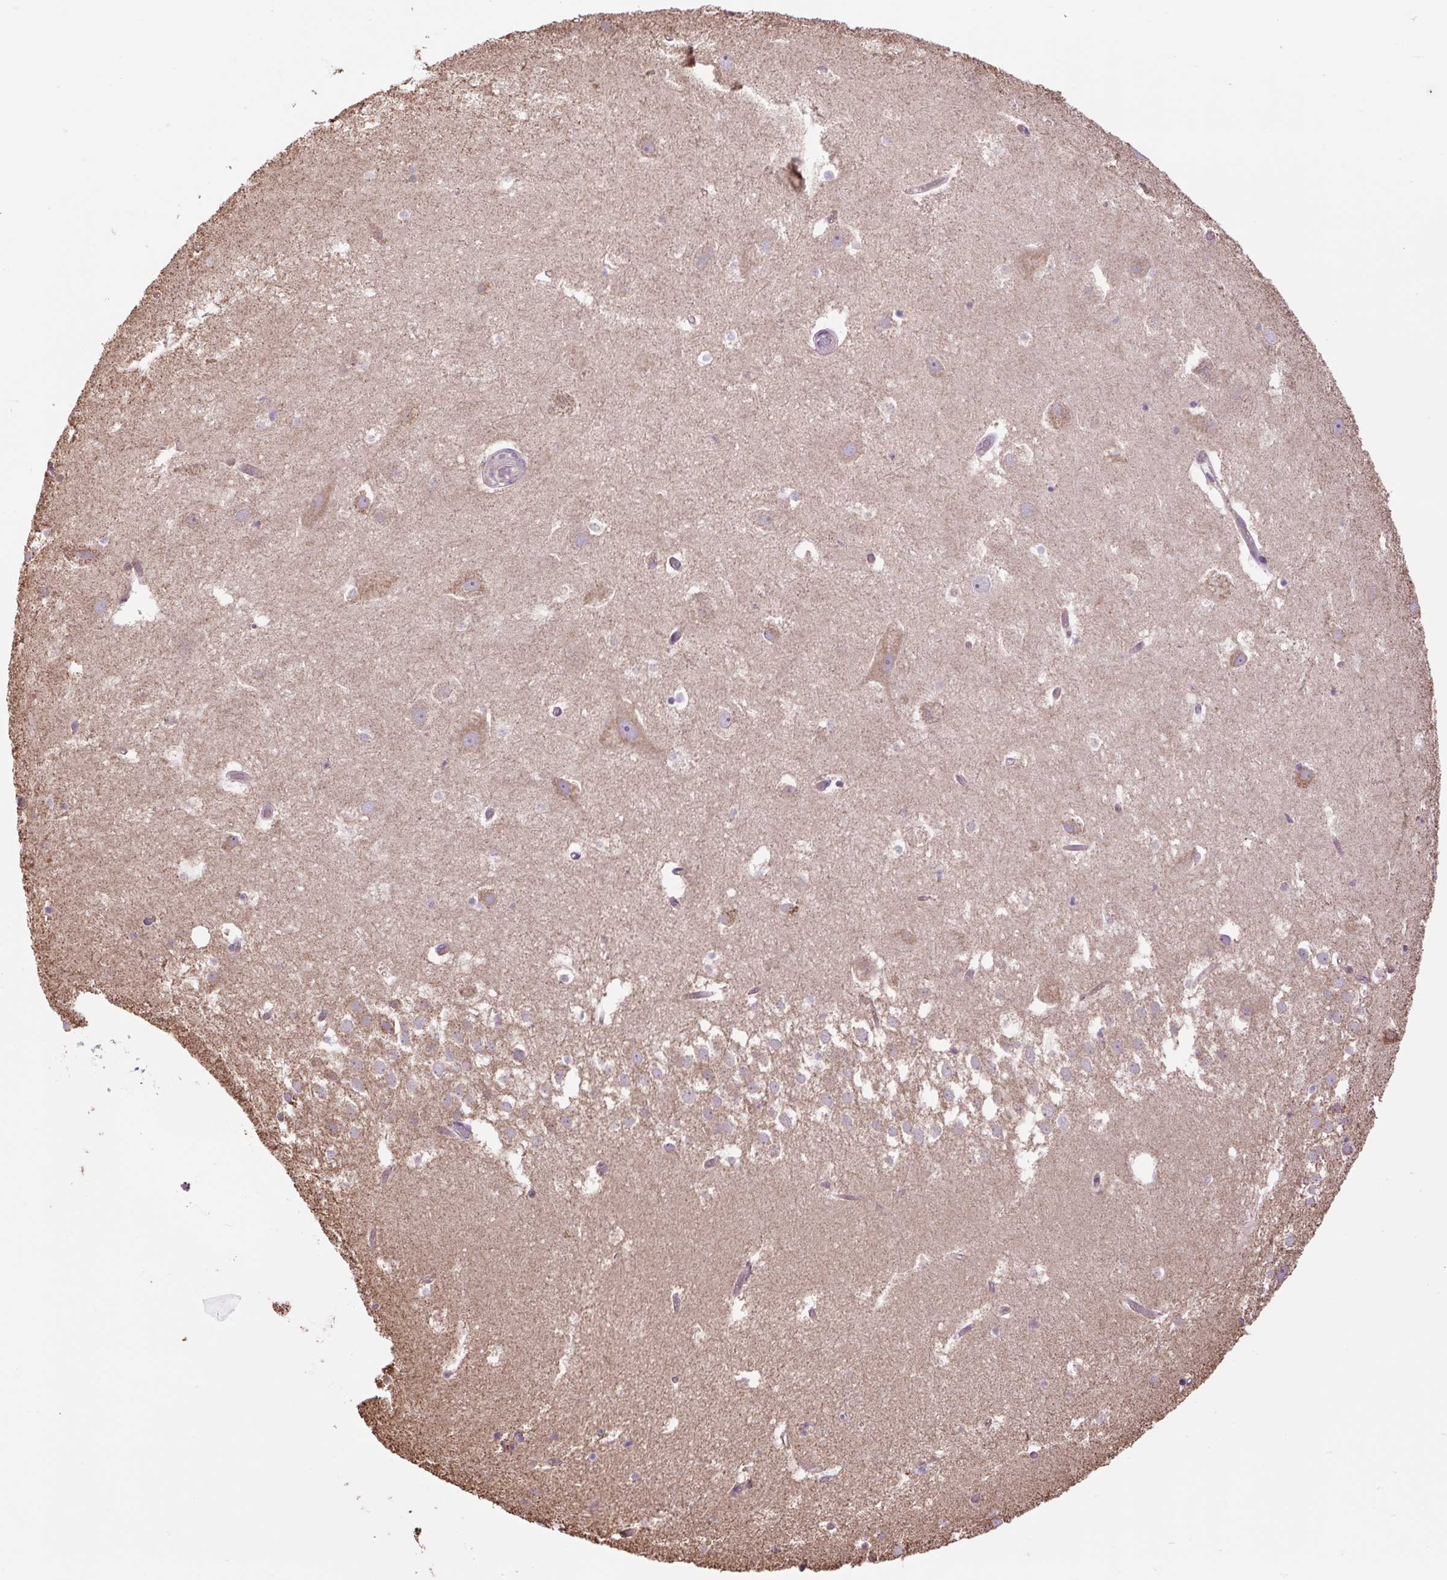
{"staining": {"intensity": "negative", "quantity": "none", "location": "none"}, "tissue": "hippocampus", "cell_type": "Glial cells", "image_type": "normal", "snomed": [{"axis": "morphology", "description": "Normal tissue, NOS"}, {"axis": "topography", "description": "Hippocampus"}], "caption": "Benign hippocampus was stained to show a protein in brown. There is no significant expression in glial cells. The staining was performed using DAB to visualize the protein expression in brown, while the nuclei were stained in blue with hematoxylin (Magnification: 20x).", "gene": "PLCG1", "patient": {"sex": "female", "age": 52}}